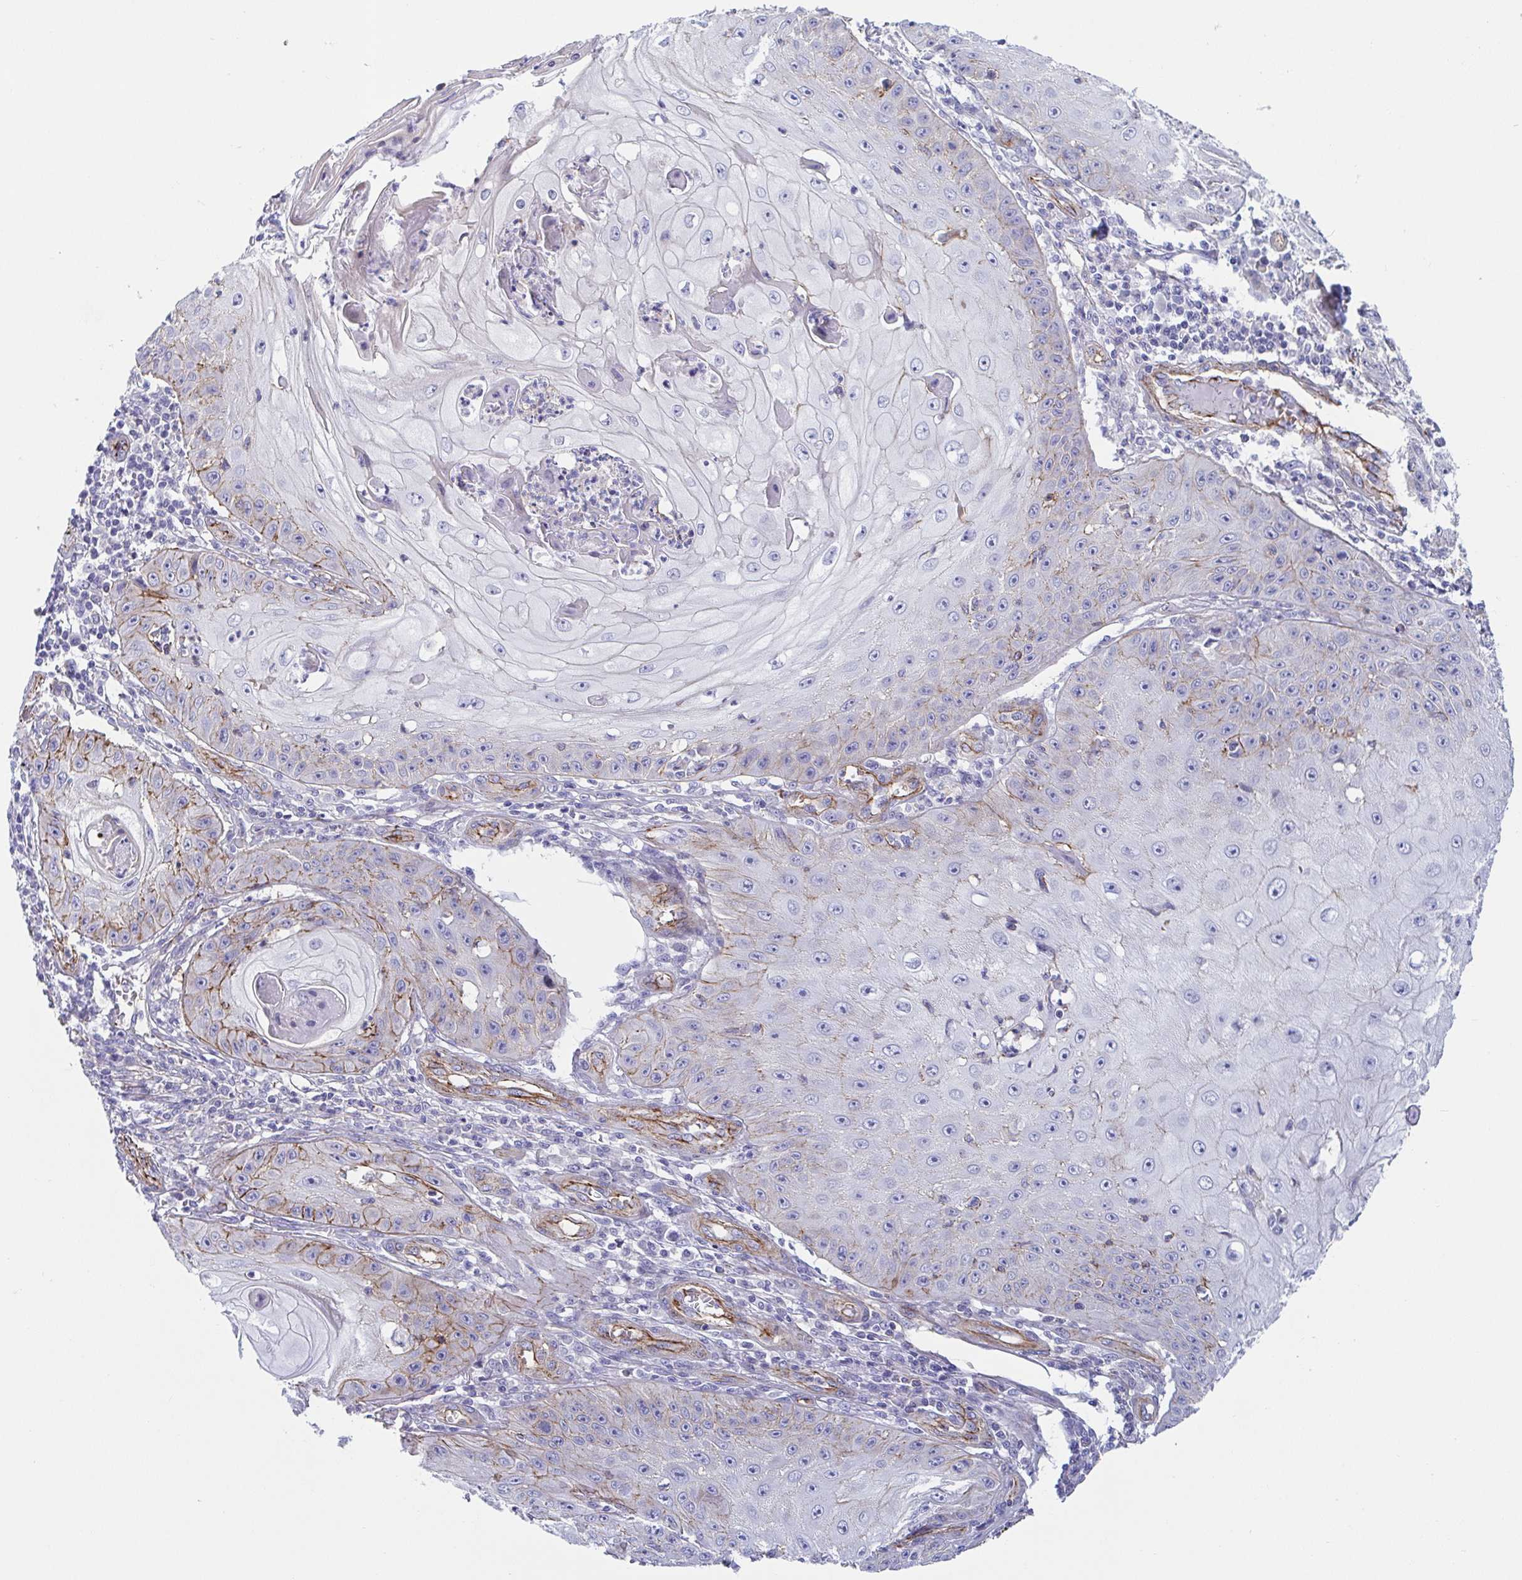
{"staining": {"intensity": "weak", "quantity": "<25%", "location": "cytoplasmic/membranous"}, "tissue": "skin cancer", "cell_type": "Tumor cells", "image_type": "cancer", "snomed": [{"axis": "morphology", "description": "Squamous cell carcinoma, NOS"}, {"axis": "topography", "description": "Skin"}], "caption": "Immunohistochemistry (IHC) of human squamous cell carcinoma (skin) shows no expression in tumor cells.", "gene": "TRAM2", "patient": {"sex": "male", "age": 70}}